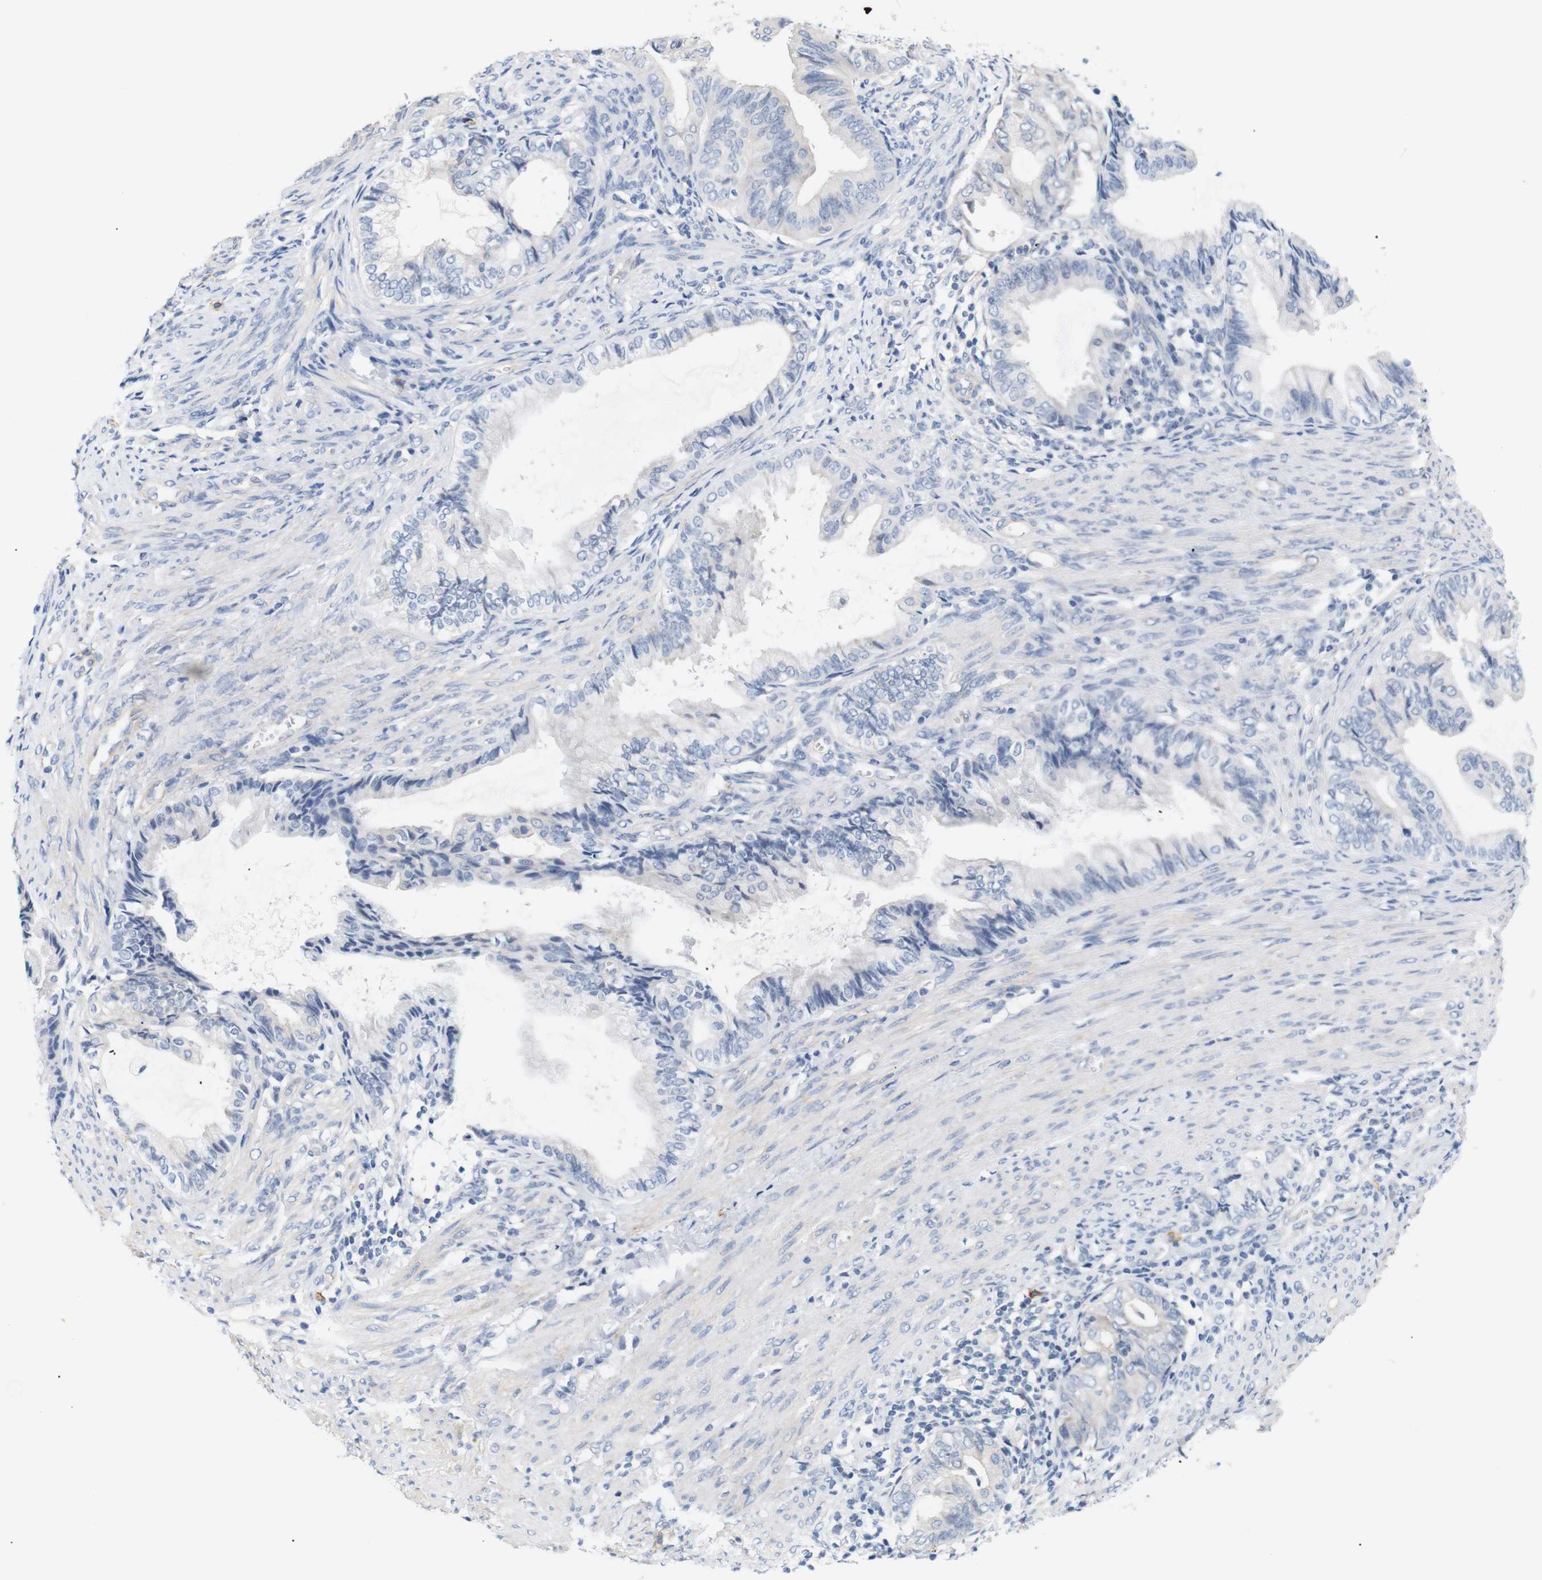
{"staining": {"intensity": "negative", "quantity": "none", "location": "none"}, "tissue": "endometrial cancer", "cell_type": "Tumor cells", "image_type": "cancer", "snomed": [{"axis": "morphology", "description": "Adenocarcinoma, NOS"}, {"axis": "topography", "description": "Endometrium"}], "caption": "IHC of human endometrial adenocarcinoma displays no staining in tumor cells.", "gene": "STMN3", "patient": {"sex": "female", "age": 86}}